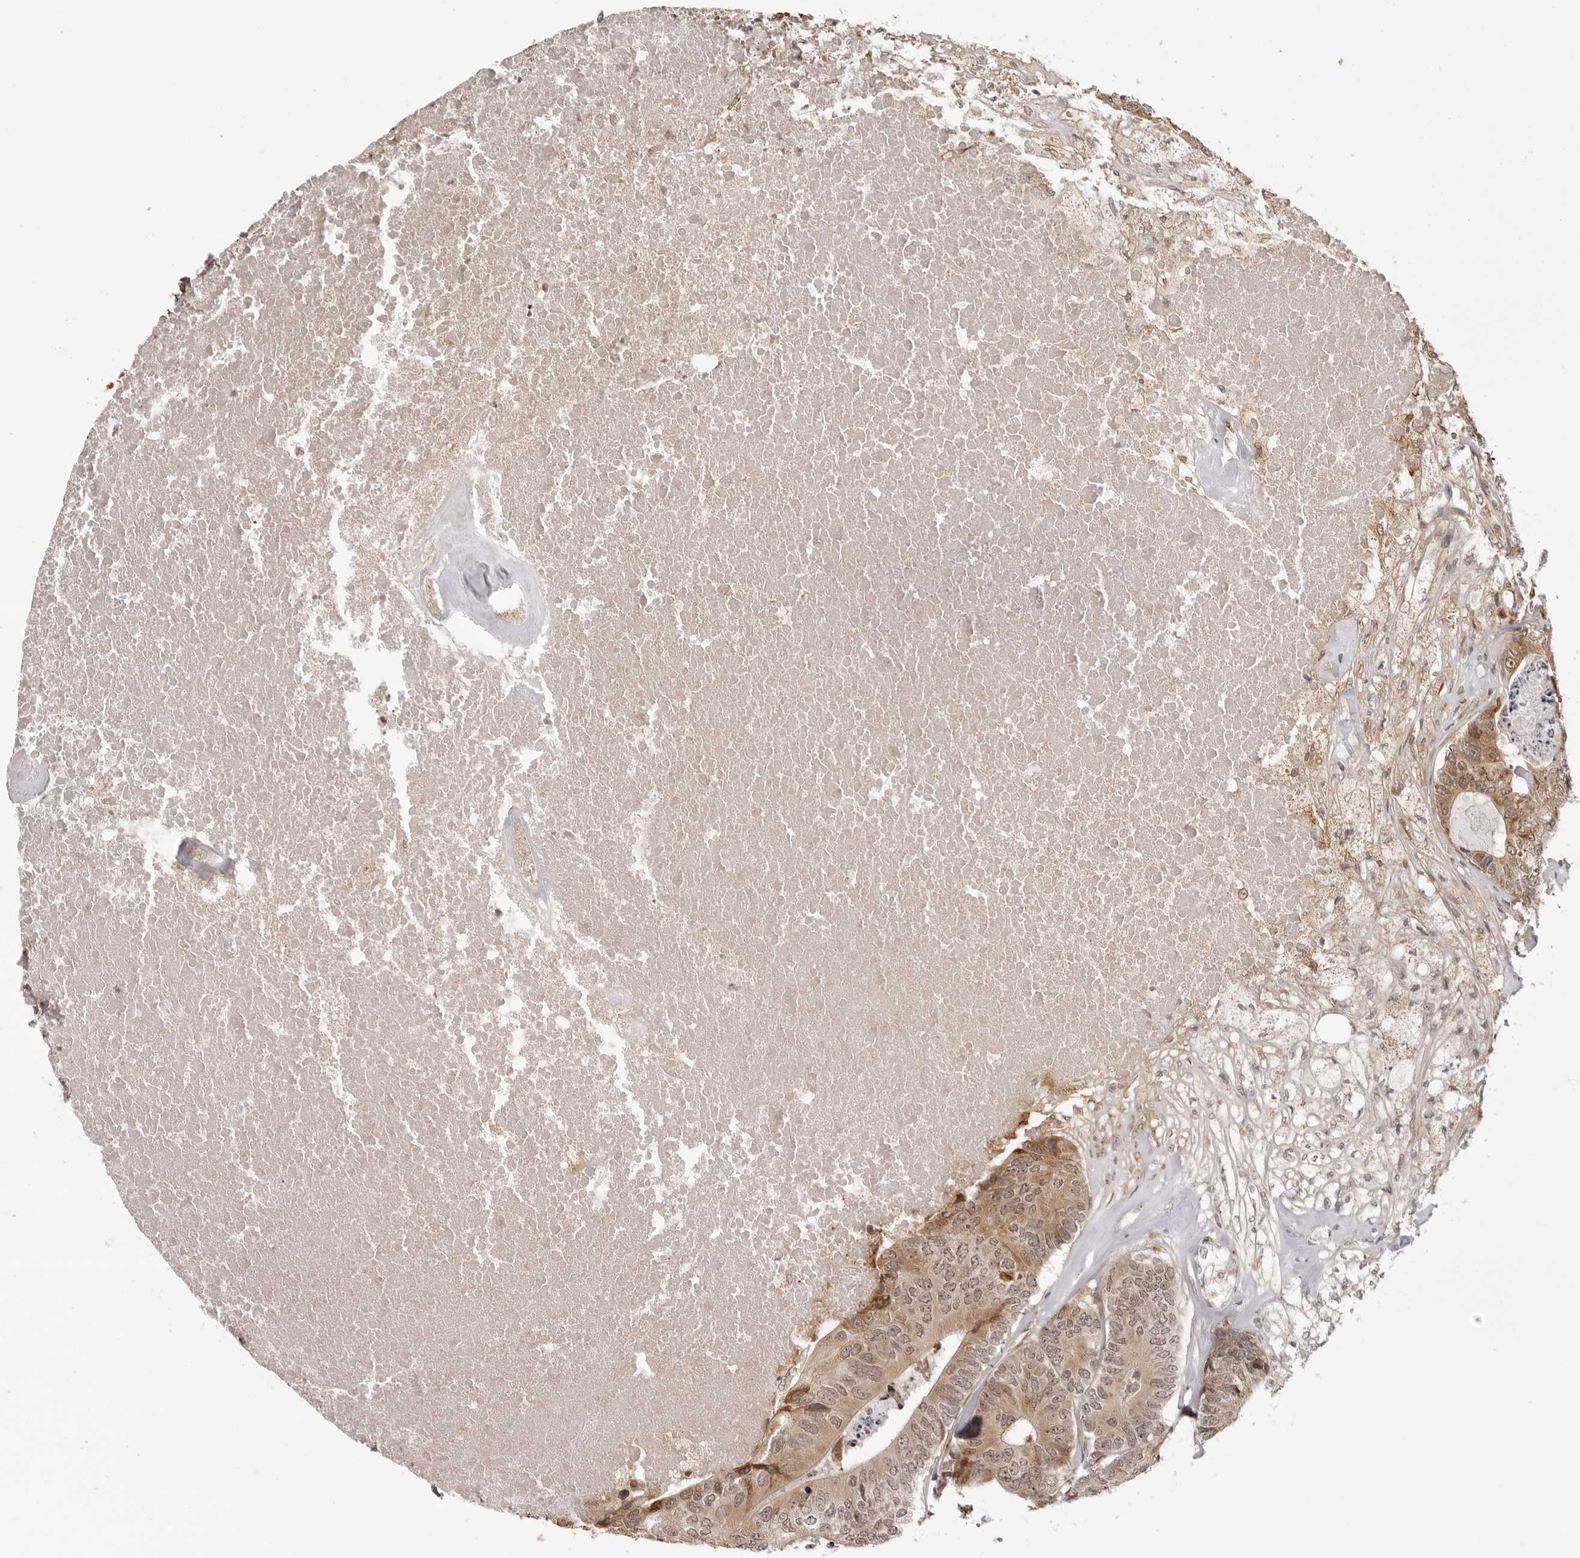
{"staining": {"intensity": "moderate", "quantity": ">75%", "location": "cytoplasmic/membranous,nuclear"}, "tissue": "colorectal cancer", "cell_type": "Tumor cells", "image_type": "cancer", "snomed": [{"axis": "morphology", "description": "Adenocarcinoma, NOS"}, {"axis": "topography", "description": "Colon"}], "caption": "This image exhibits colorectal cancer (adenocarcinoma) stained with IHC to label a protein in brown. The cytoplasmic/membranous and nuclear of tumor cells show moderate positivity for the protein. Nuclei are counter-stained blue.", "gene": "ZC3H11A", "patient": {"sex": "female", "age": 67}}